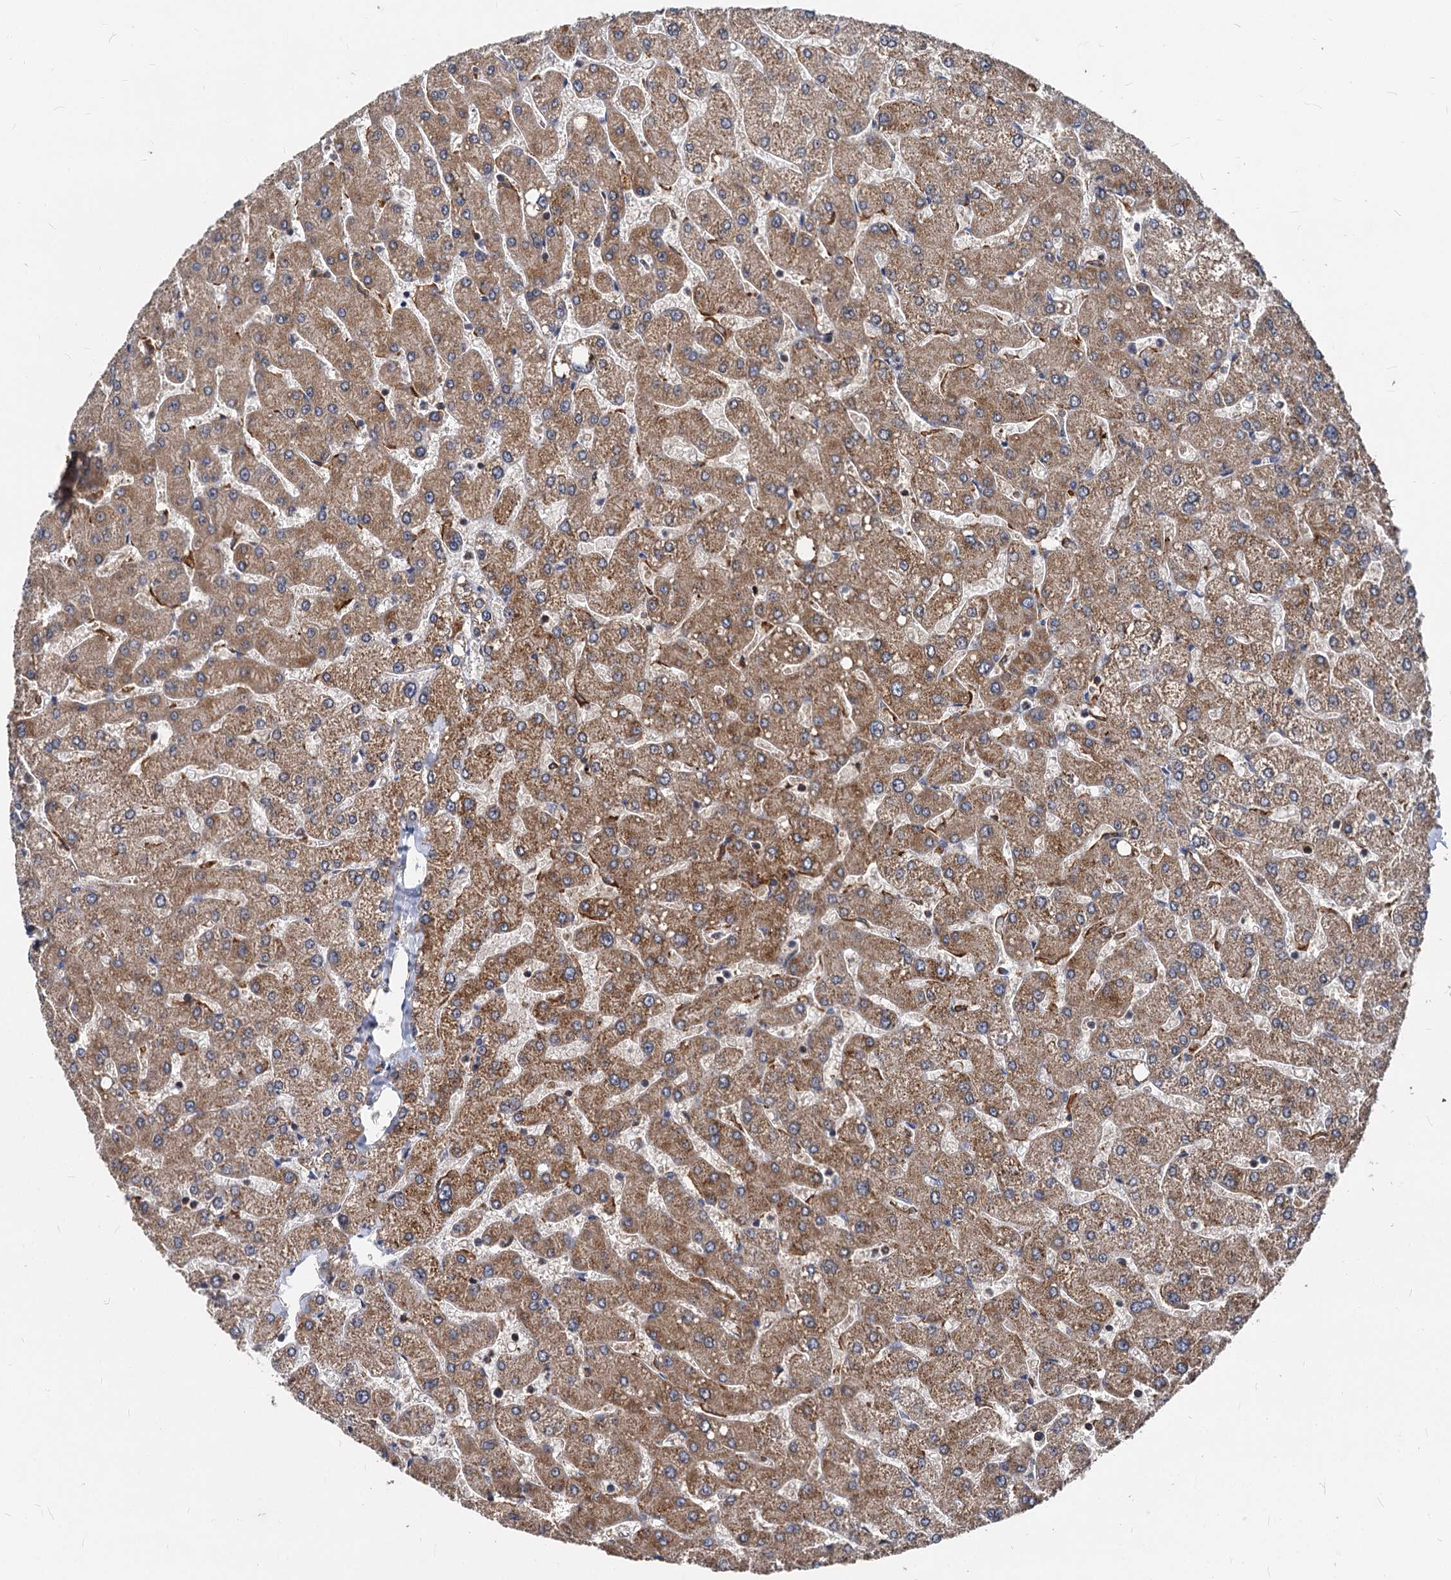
{"staining": {"intensity": "weak", "quantity": "25%-75%", "location": "cytoplasmic/membranous"}, "tissue": "liver", "cell_type": "Cholangiocytes", "image_type": "normal", "snomed": [{"axis": "morphology", "description": "Normal tissue, NOS"}, {"axis": "topography", "description": "Liver"}], "caption": "IHC (DAB) staining of unremarkable human liver displays weak cytoplasmic/membranous protein staining in approximately 25%-75% of cholangiocytes. The protein of interest is stained brown, and the nuclei are stained in blue (DAB (3,3'-diaminobenzidine) IHC with brightfield microscopy, high magnification).", "gene": "STIM1", "patient": {"sex": "male", "age": 55}}